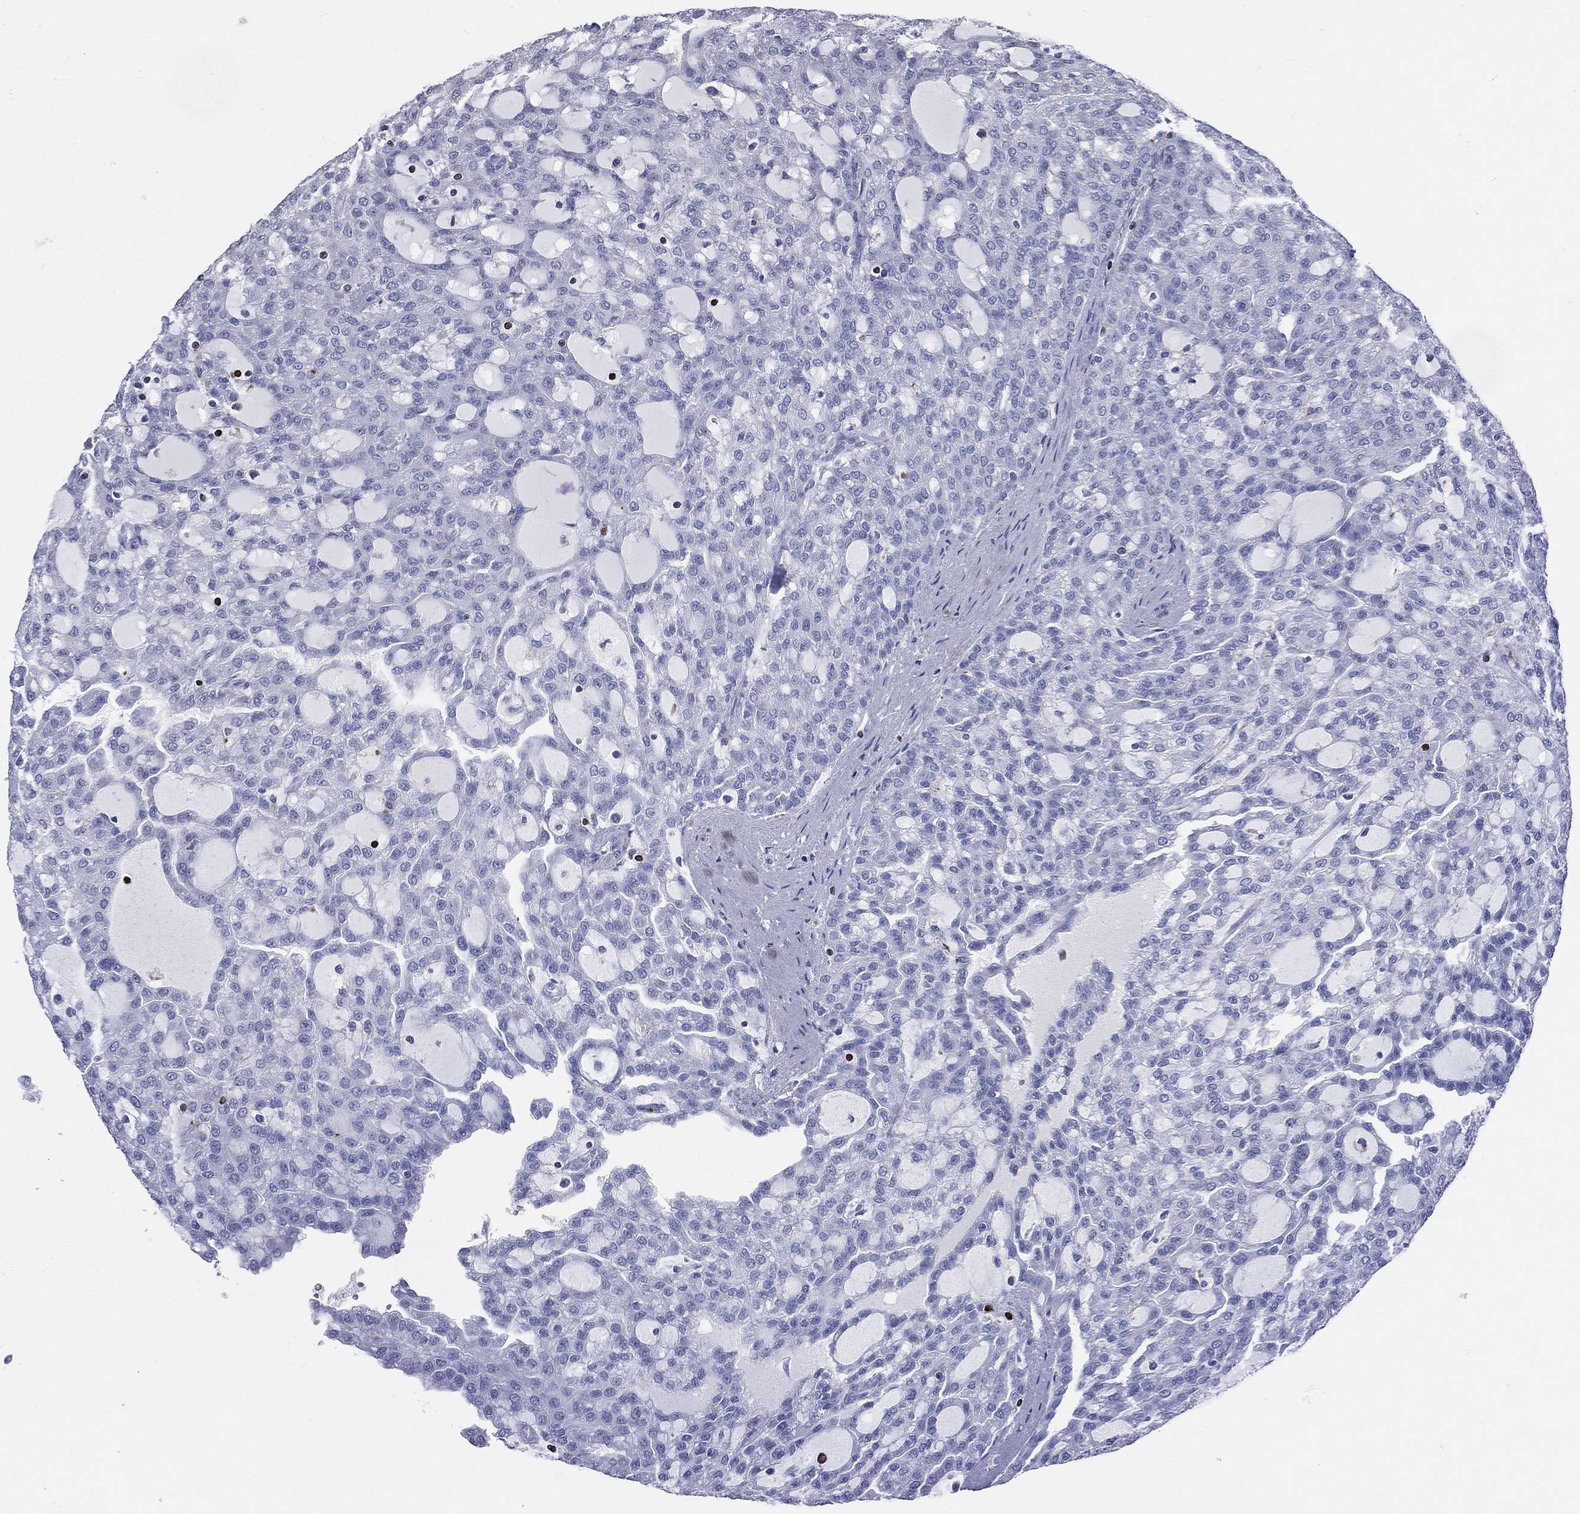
{"staining": {"intensity": "negative", "quantity": "none", "location": "none"}, "tissue": "renal cancer", "cell_type": "Tumor cells", "image_type": "cancer", "snomed": [{"axis": "morphology", "description": "Adenocarcinoma, NOS"}, {"axis": "topography", "description": "Kidney"}], "caption": "An immunohistochemistry (IHC) histopathology image of adenocarcinoma (renal) is shown. There is no staining in tumor cells of adenocarcinoma (renal).", "gene": "CTSW", "patient": {"sex": "male", "age": 63}}